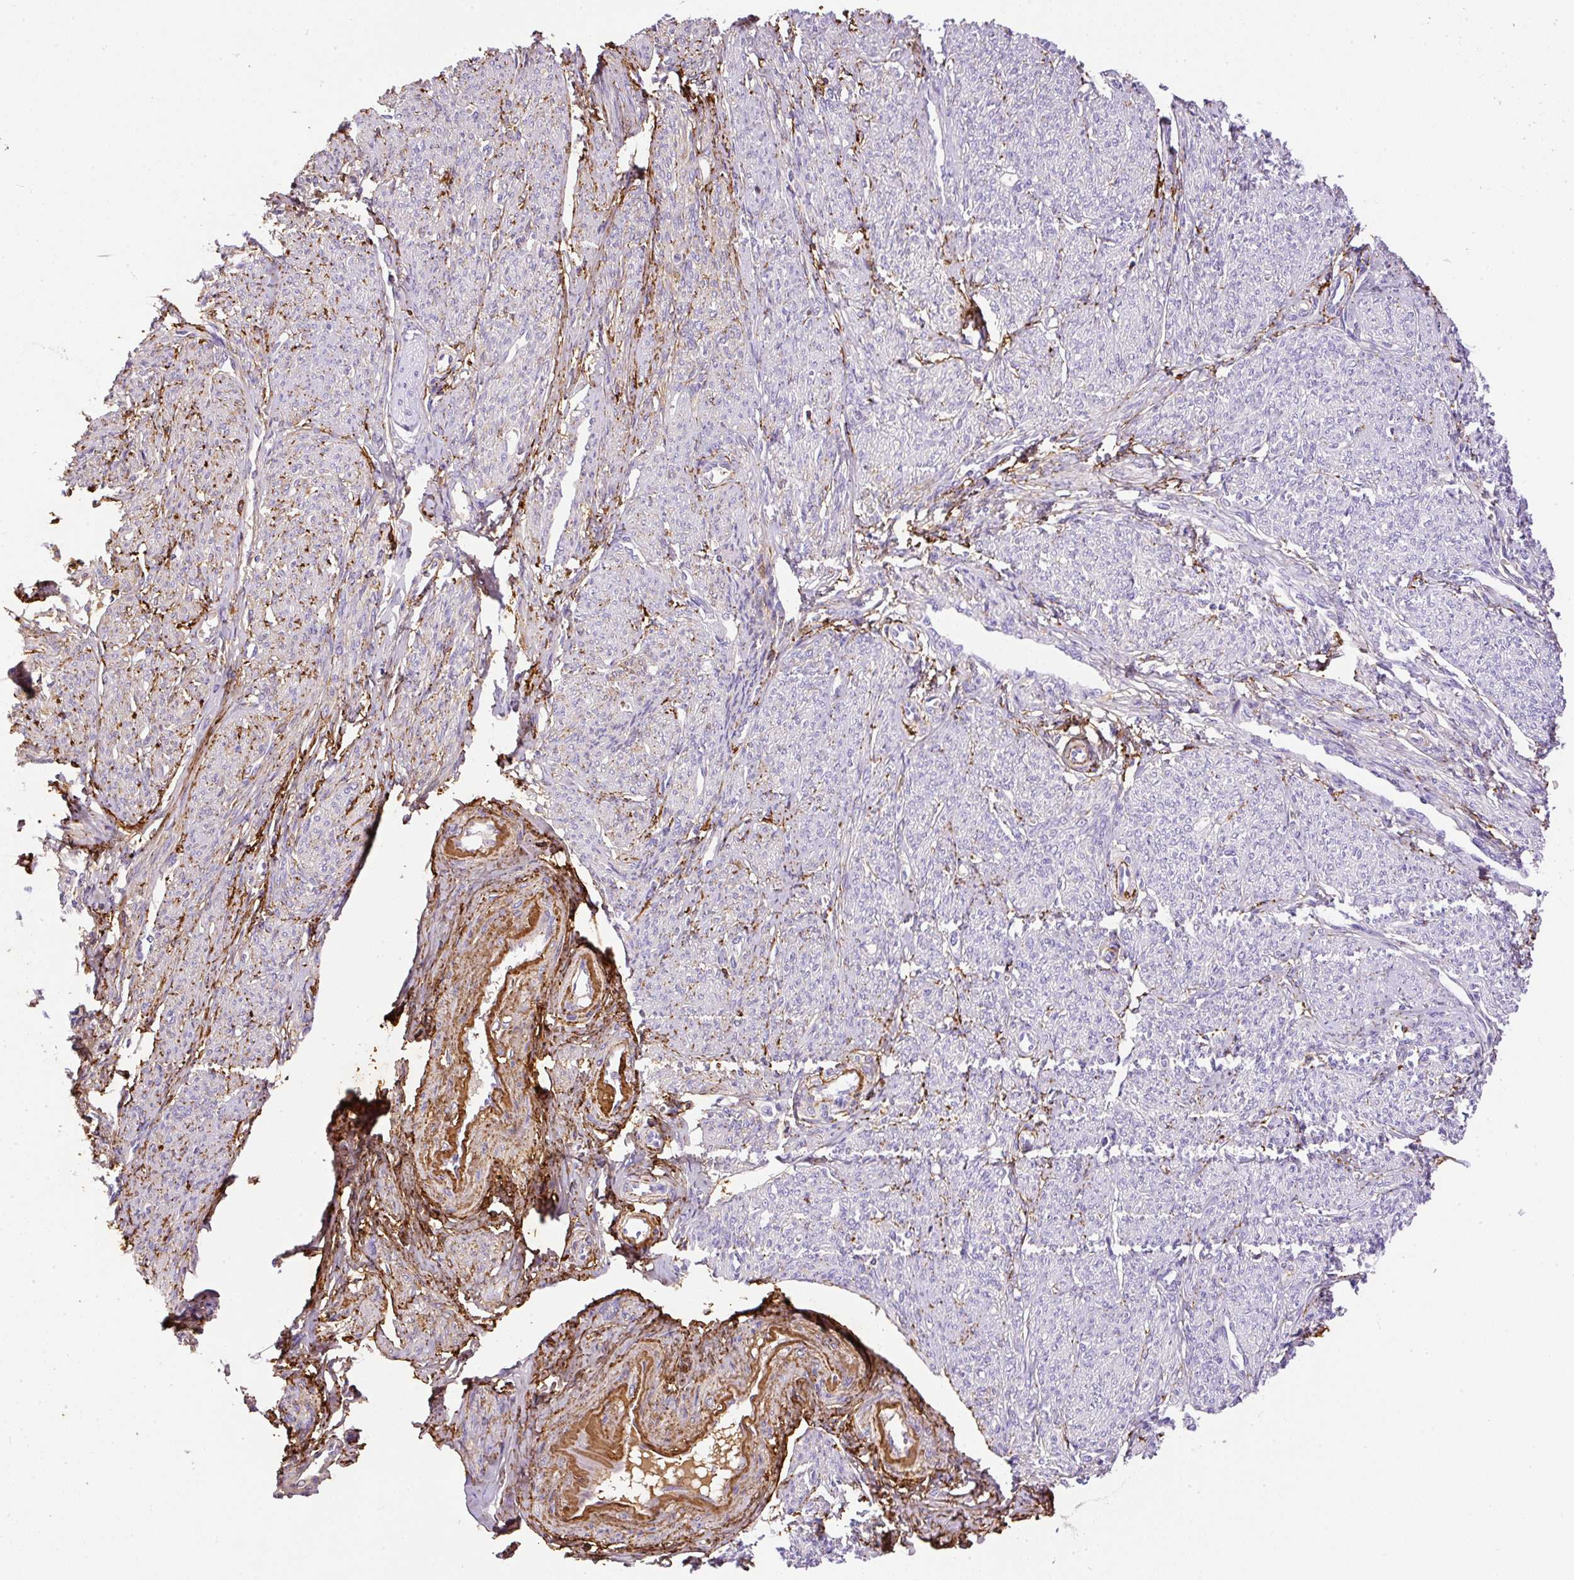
{"staining": {"intensity": "moderate", "quantity": "<25%", "location": "cytoplasmic/membranous"}, "tissue": "smooth muscle", "cell_type": "Smooth muscle cells", "image_type": "normal", "snomed": [{"axis": "morphology", "description": "Normal tissue, NOS"}, {"axis": "topography", "description": "Smooth muscle"}], "caption": "An image of smooth muscle stained for a protein exhibits moderate cytoplasmic/membranous brown staining in smooth muscle cells. (Brightfield microscopy of DAB IHC at high magnification).", "gene": "APCS", "patient": {"sex": "female", "age": 65}}